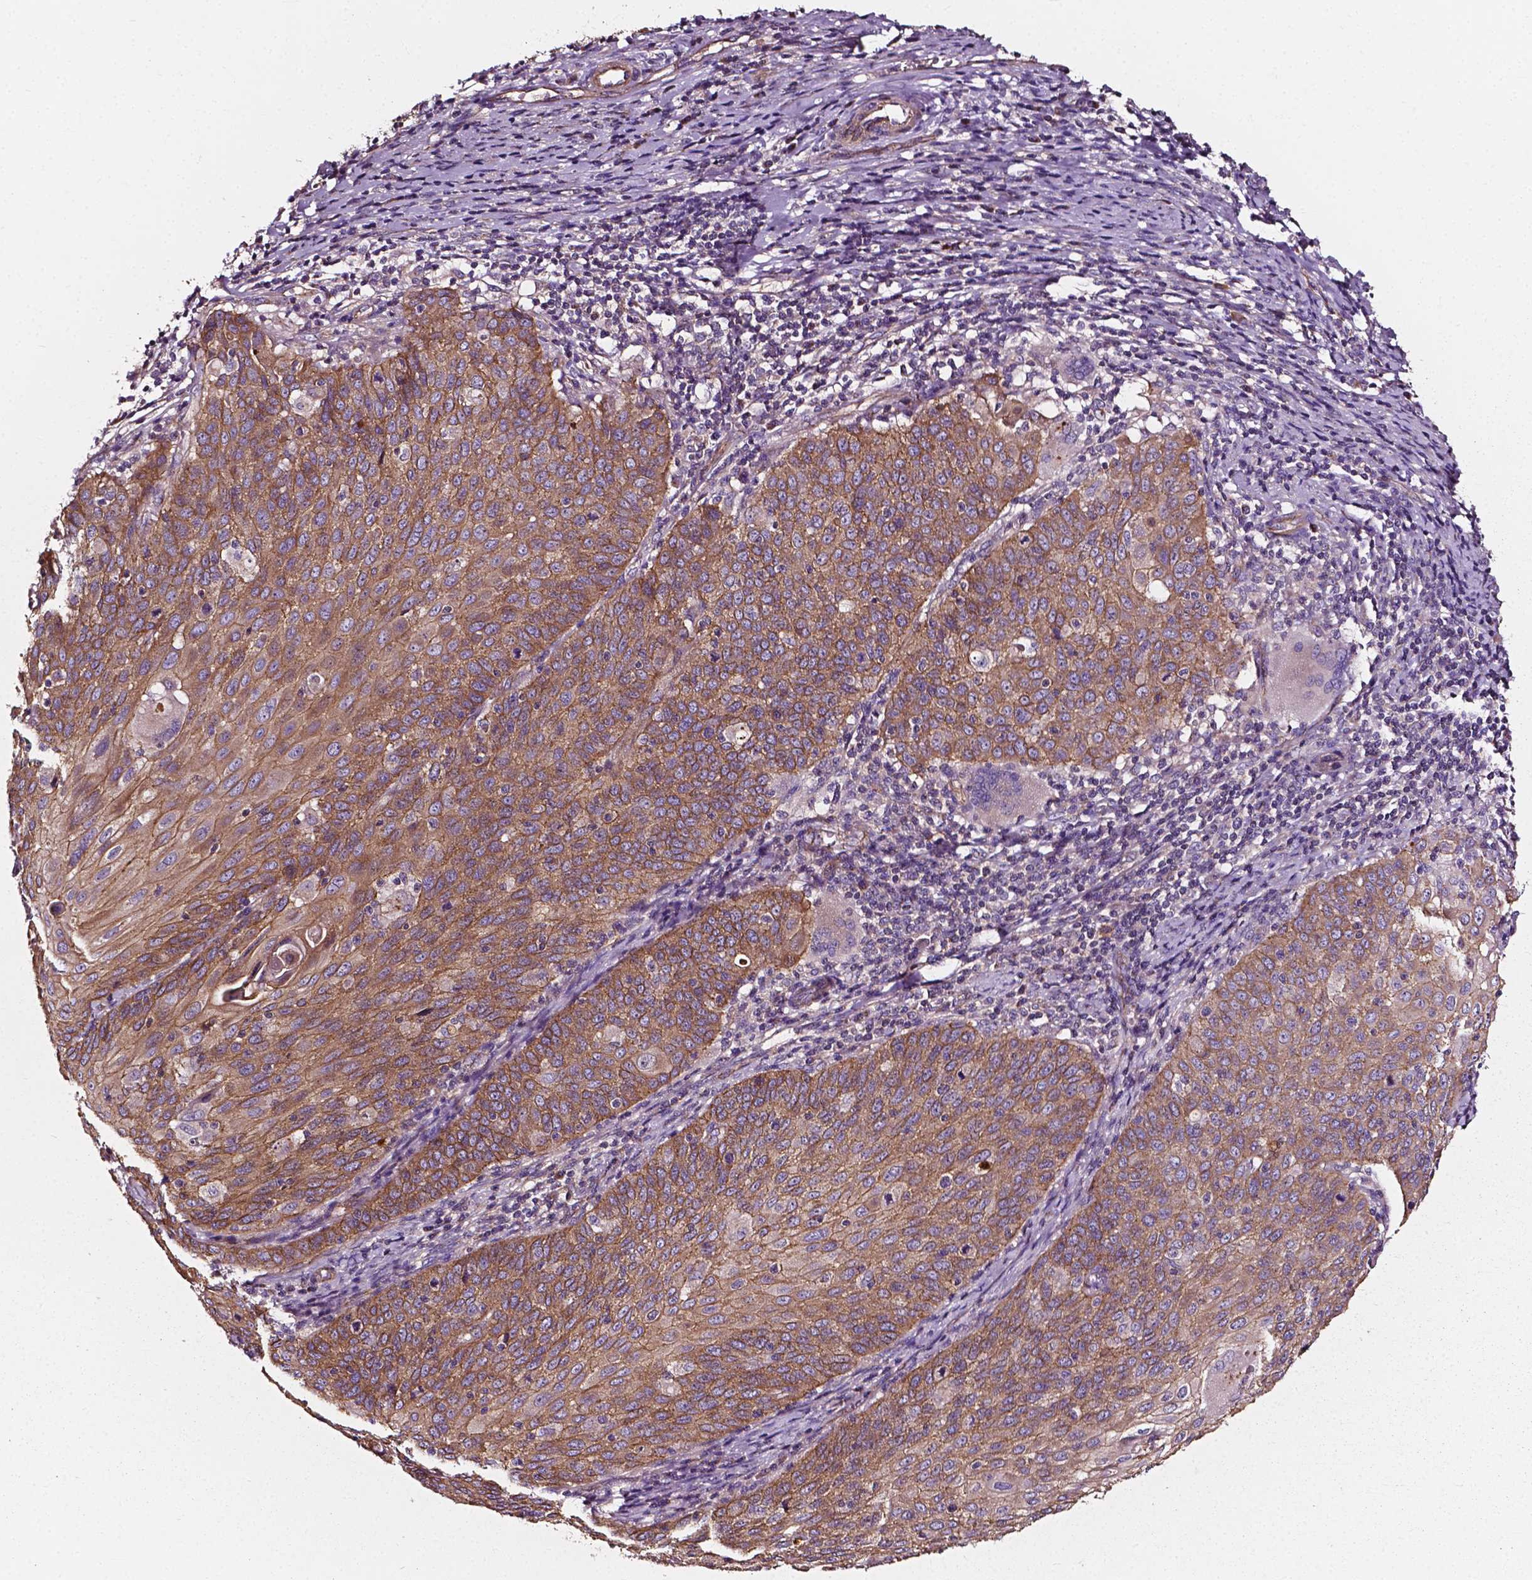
{"staining": {"intensity": "moderate", "quantity": "25%-75%", "location": "cytoplasmic/membranous"}, "tissue": "cervical cancer", "cell_type": "Tumor cells", "image_type": "cancer", "snomed": [{"axis": "morphology", "description": "Squamous cell carcinoma, NOS"}, {"axis": "topography", "description": "Cervix"}], "caption": "A photomicrograph of squamous cell carcinoma (cervical) stained for a protein displays moderate cytoplasmic/membranous brown staining in tumor cells.", "gene": "ATG16L1", "patient": {"sex": "female", "age": 65}}